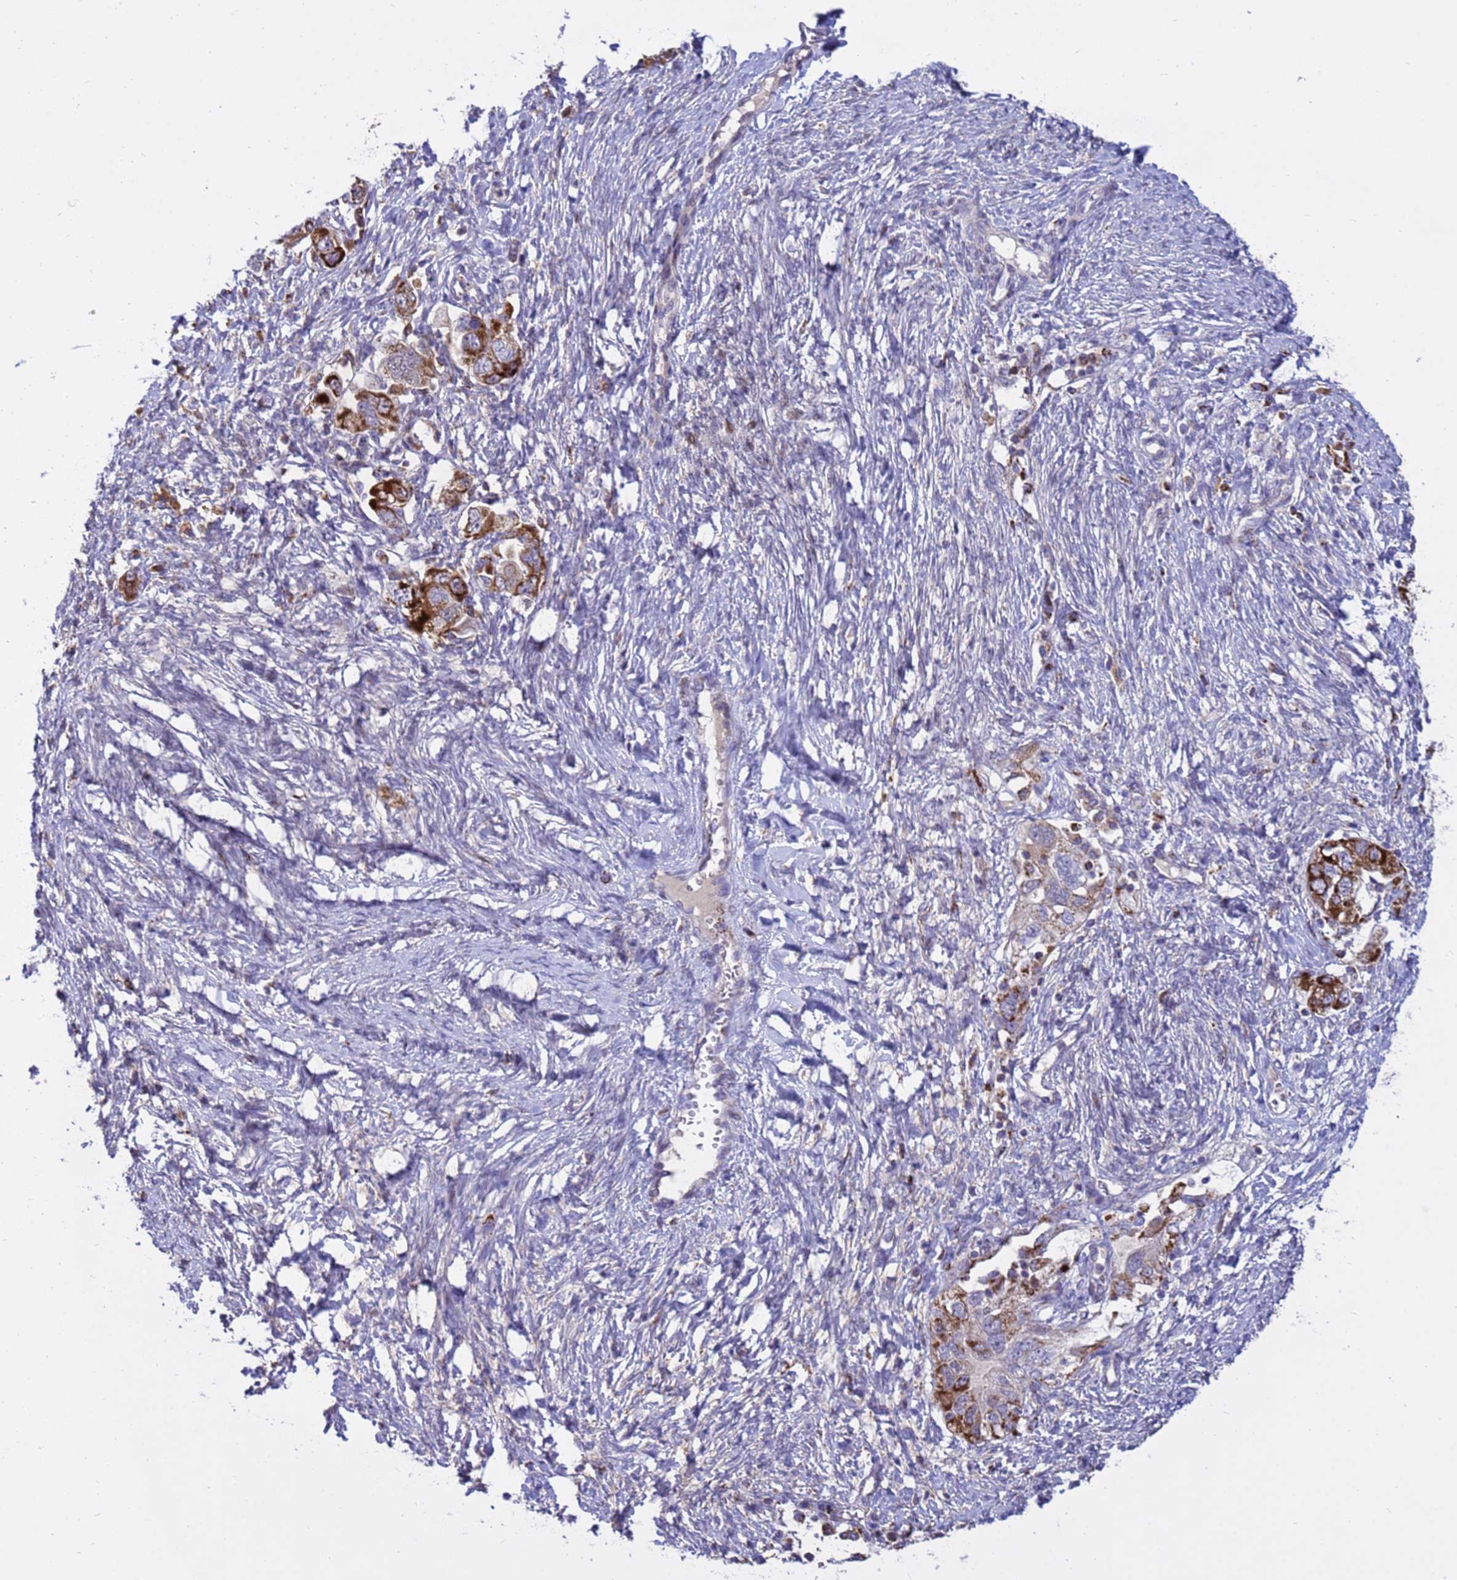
{"staining": {"intensity": "strong", "quantity": ">75%", "location": "cytoplasmic/membranous"}, "tissue": "ovarian cancer", "cell_type": "Tumor cells", "image_type": "cancer", "snomed": [{"axis": "morphology", "description": "Carcinoma, NOS"}, {"axis": "morphology", "description": "Cystadenocarcinoma, serous, NOS"}, {"axis": "topography", "description": "Ovary"}], "caption": "Serous cystadenocarcinoma (ovarian) stained with DAB (3,3'-diaminobenzidine) IHC exhibits high levels of strong cytoplasmic/membranous positivity in about >75% of tumor cells. Ihc stains the protein of interest in brown and the nuclei are stained blue.", "gene": "TUBGCP3", "patient": {"sex": "female", "age": 69}}